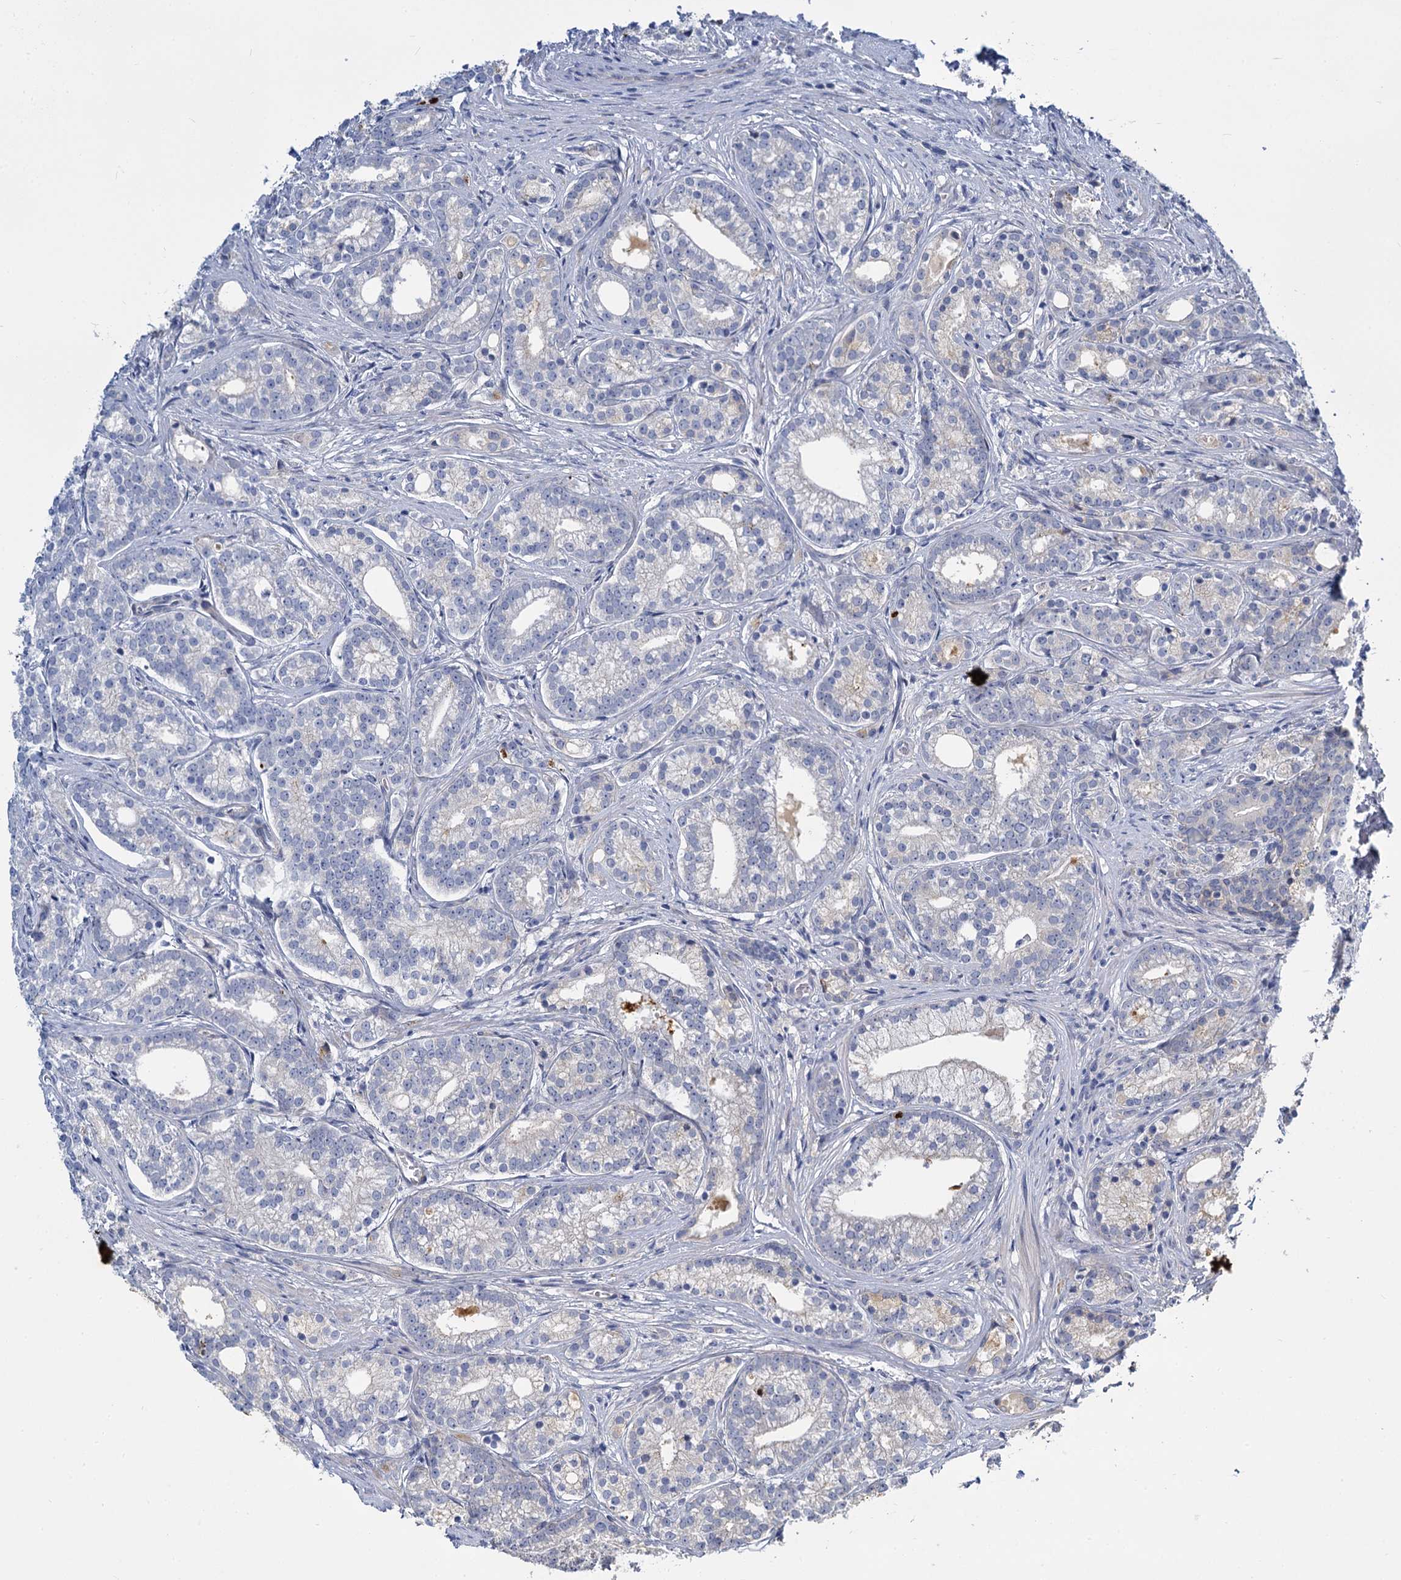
{"staining": {"intensity": "negative", "quantity": "none", "location": "none"}, "tissue": "prostate cancer", "cell_type": "Tumor cells", "image_type": "cancer", "snomed": [{"axis": "morphology", "description": "Adenocarcinoma, Low grade"}, {"axis": "topography", "description": "Prostate"}], "caption": "Tumor cells show no significant protein expression in prostate cancer.", "gene": "TRIM77", "patient": {"sex": "male", "age": 71}}